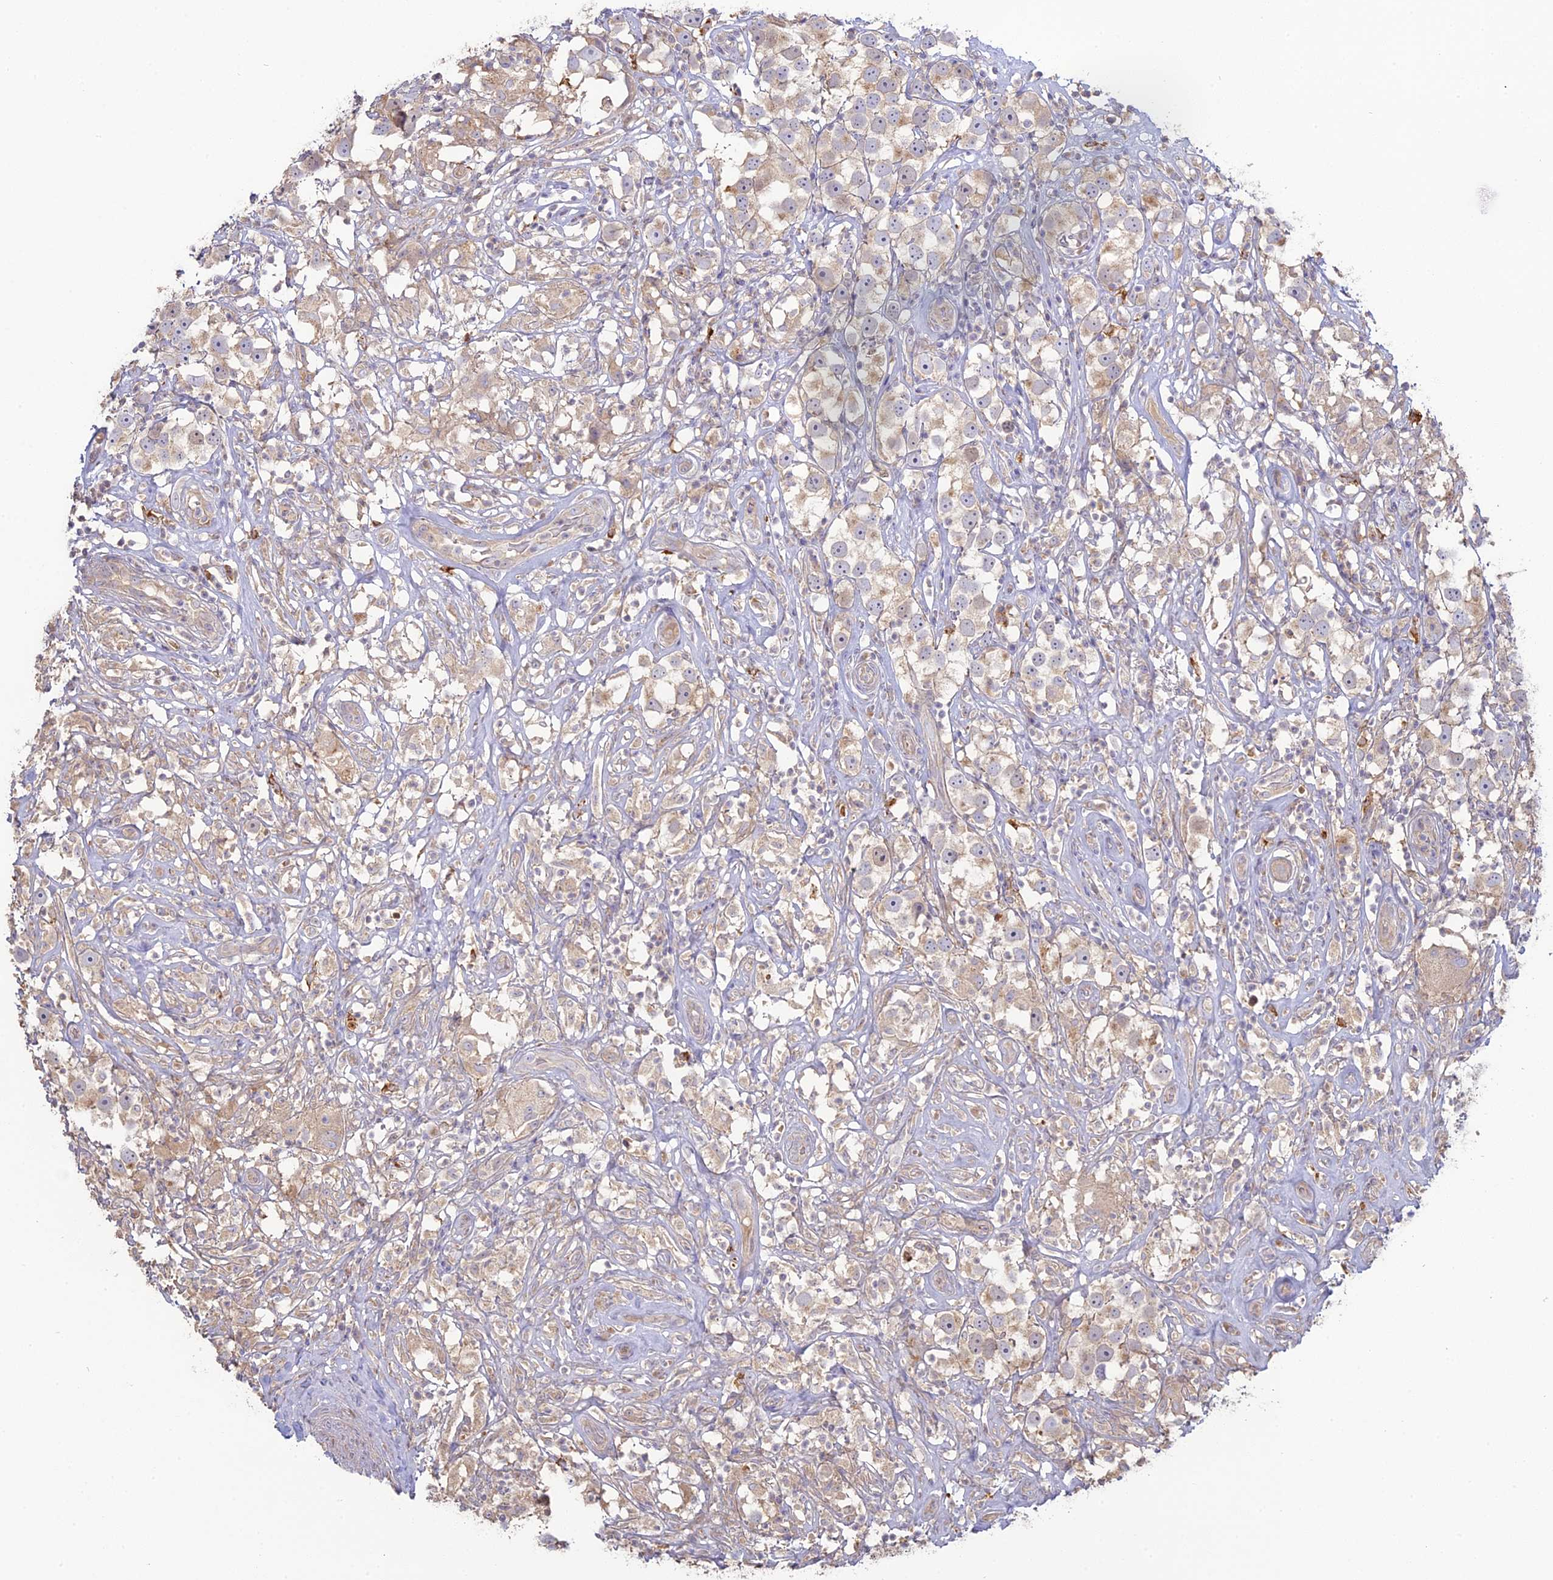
{"staining": {"intensity": "weak", "quantity": "<25%", "location": "cytoplasmic/membranous"}, "tissue": "testis cancer", "cell_type": "Tumor cells", "image_type": "cancer", "snomed": [{"axis": "morphology", "description": "Seminoma, NOS"}, {"axis": "topography", "description": "Testis"}], "caption": "Tumor cells show no significant protein expression in testis cancer (seminoma).", "gene": "SFT2D2", "patient": {"sex": "male", "age": 49}}